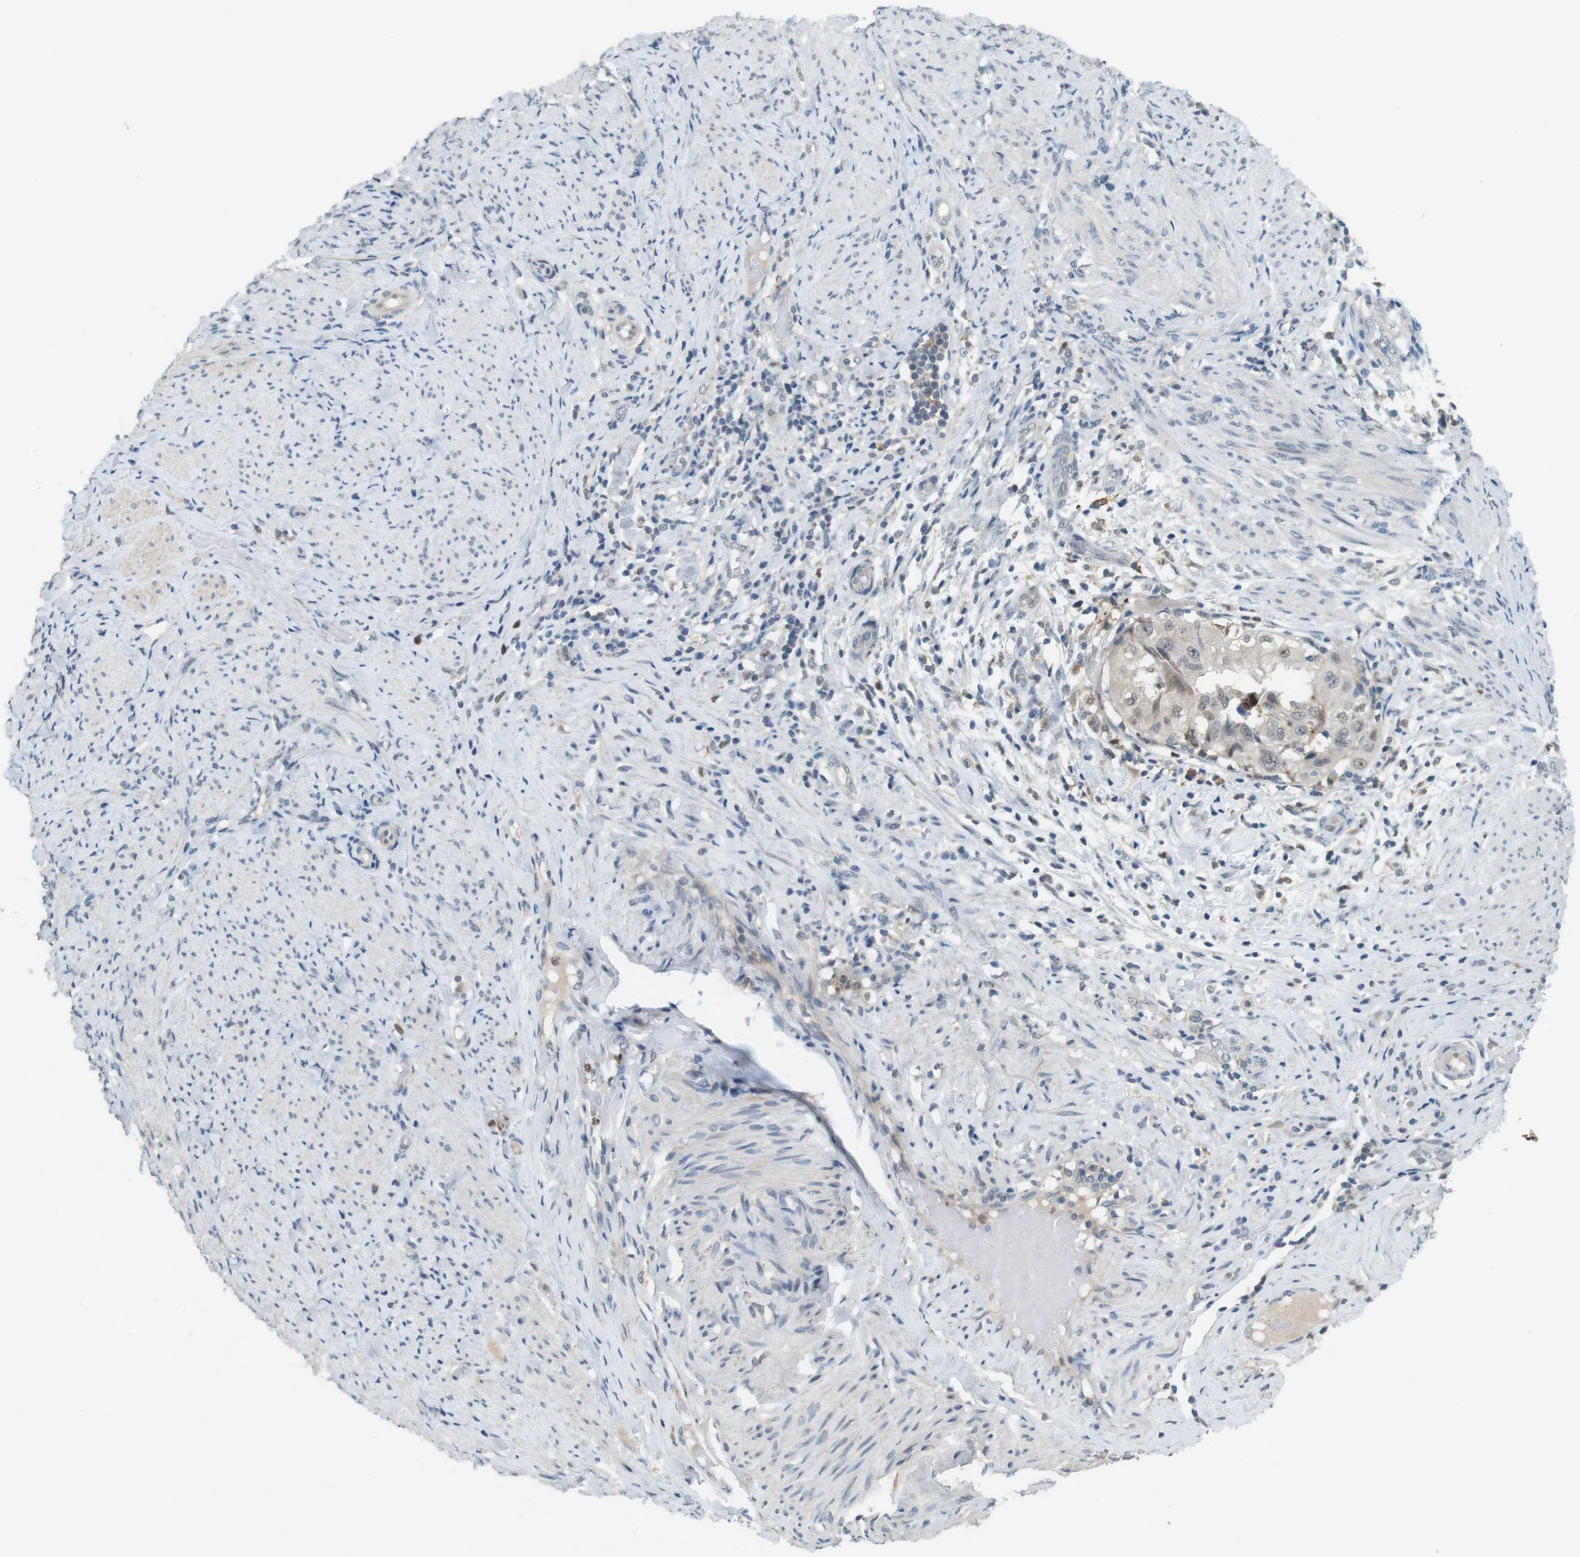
{"staining": {"intensity": "negative", "quantity": "none", "location": "none"}, "tissue": "endometrial cancer", "cell_type": "Tumor cells", "image_type": "cancer", "snomed": [{"axis": "morphology", "description": "Adenocarcinoma, NOS"}, {"axis": "topography", "description": "Endometrium"}], "caption": "There is no significant staining in tumor cells of endometrial cancer (adenocarcinoma).", "gene": "CDK14", "patient": {"sex": "female", "age": 85}}